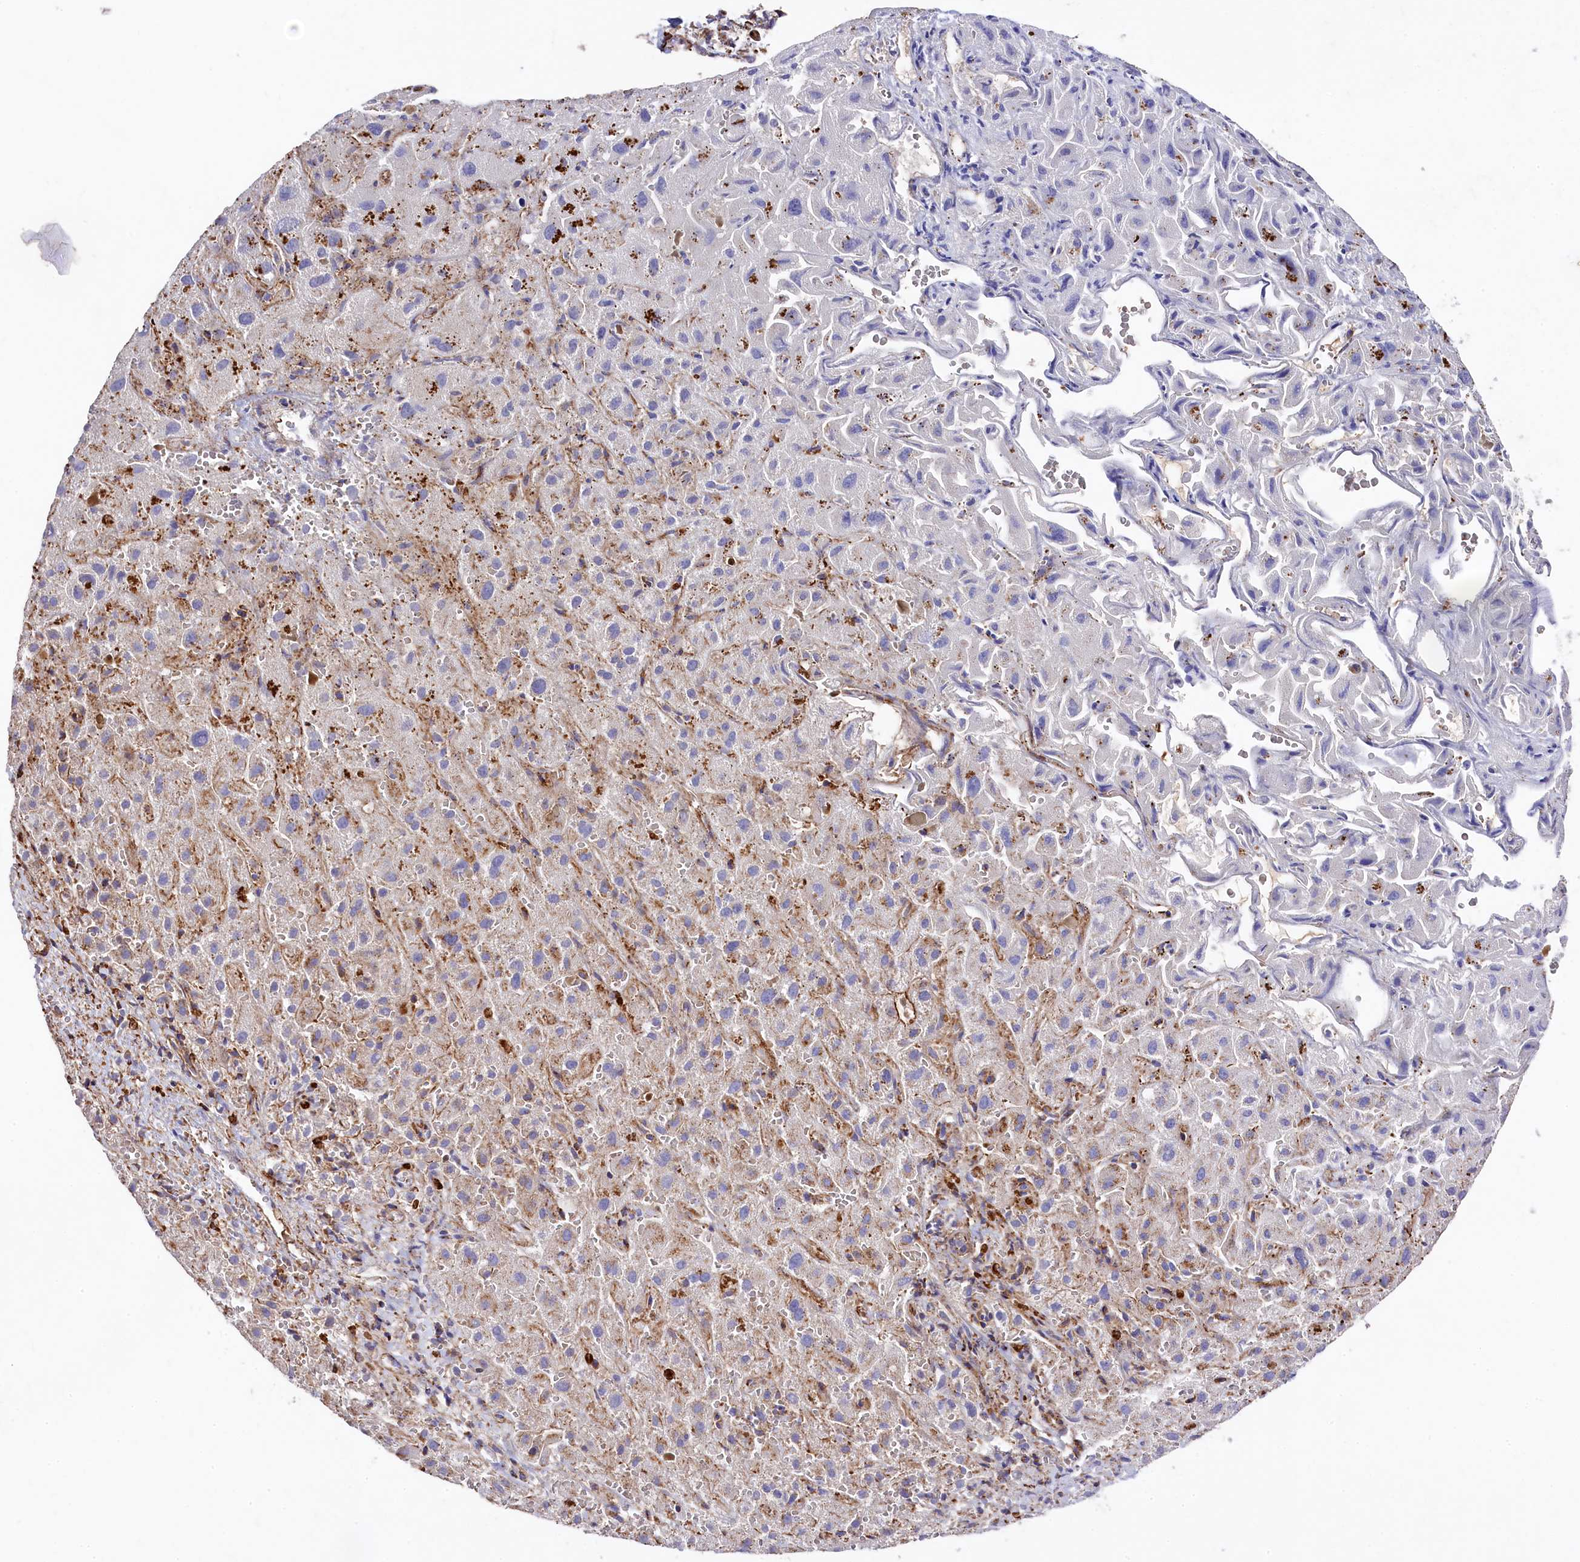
{"staining": {"intensity": "negative", "quantity": "none", "location": "none"}, "tissue": "liver cancer", "cell_type": "Tumor cells", "image_type": "cancer", "snomed": [{"axis": "morphology", "description": "Cholangiocarcinoma"}, {"axis": "topography", "description": "Liver"}], "caption": "IHC micrograph of liver cancer (cholangiocarcinoma) stained for a protein (brown), which exhibits no expression in tumor cells. (Stains: DAB (3,3'-diaminobenzidine) immunohistochemistry with hematoxylin counter stain, Microscopy: brightfield microscopy at high magnification).", "gene": "RAPSN", "patient": {"sex": "female", "age": 52}}